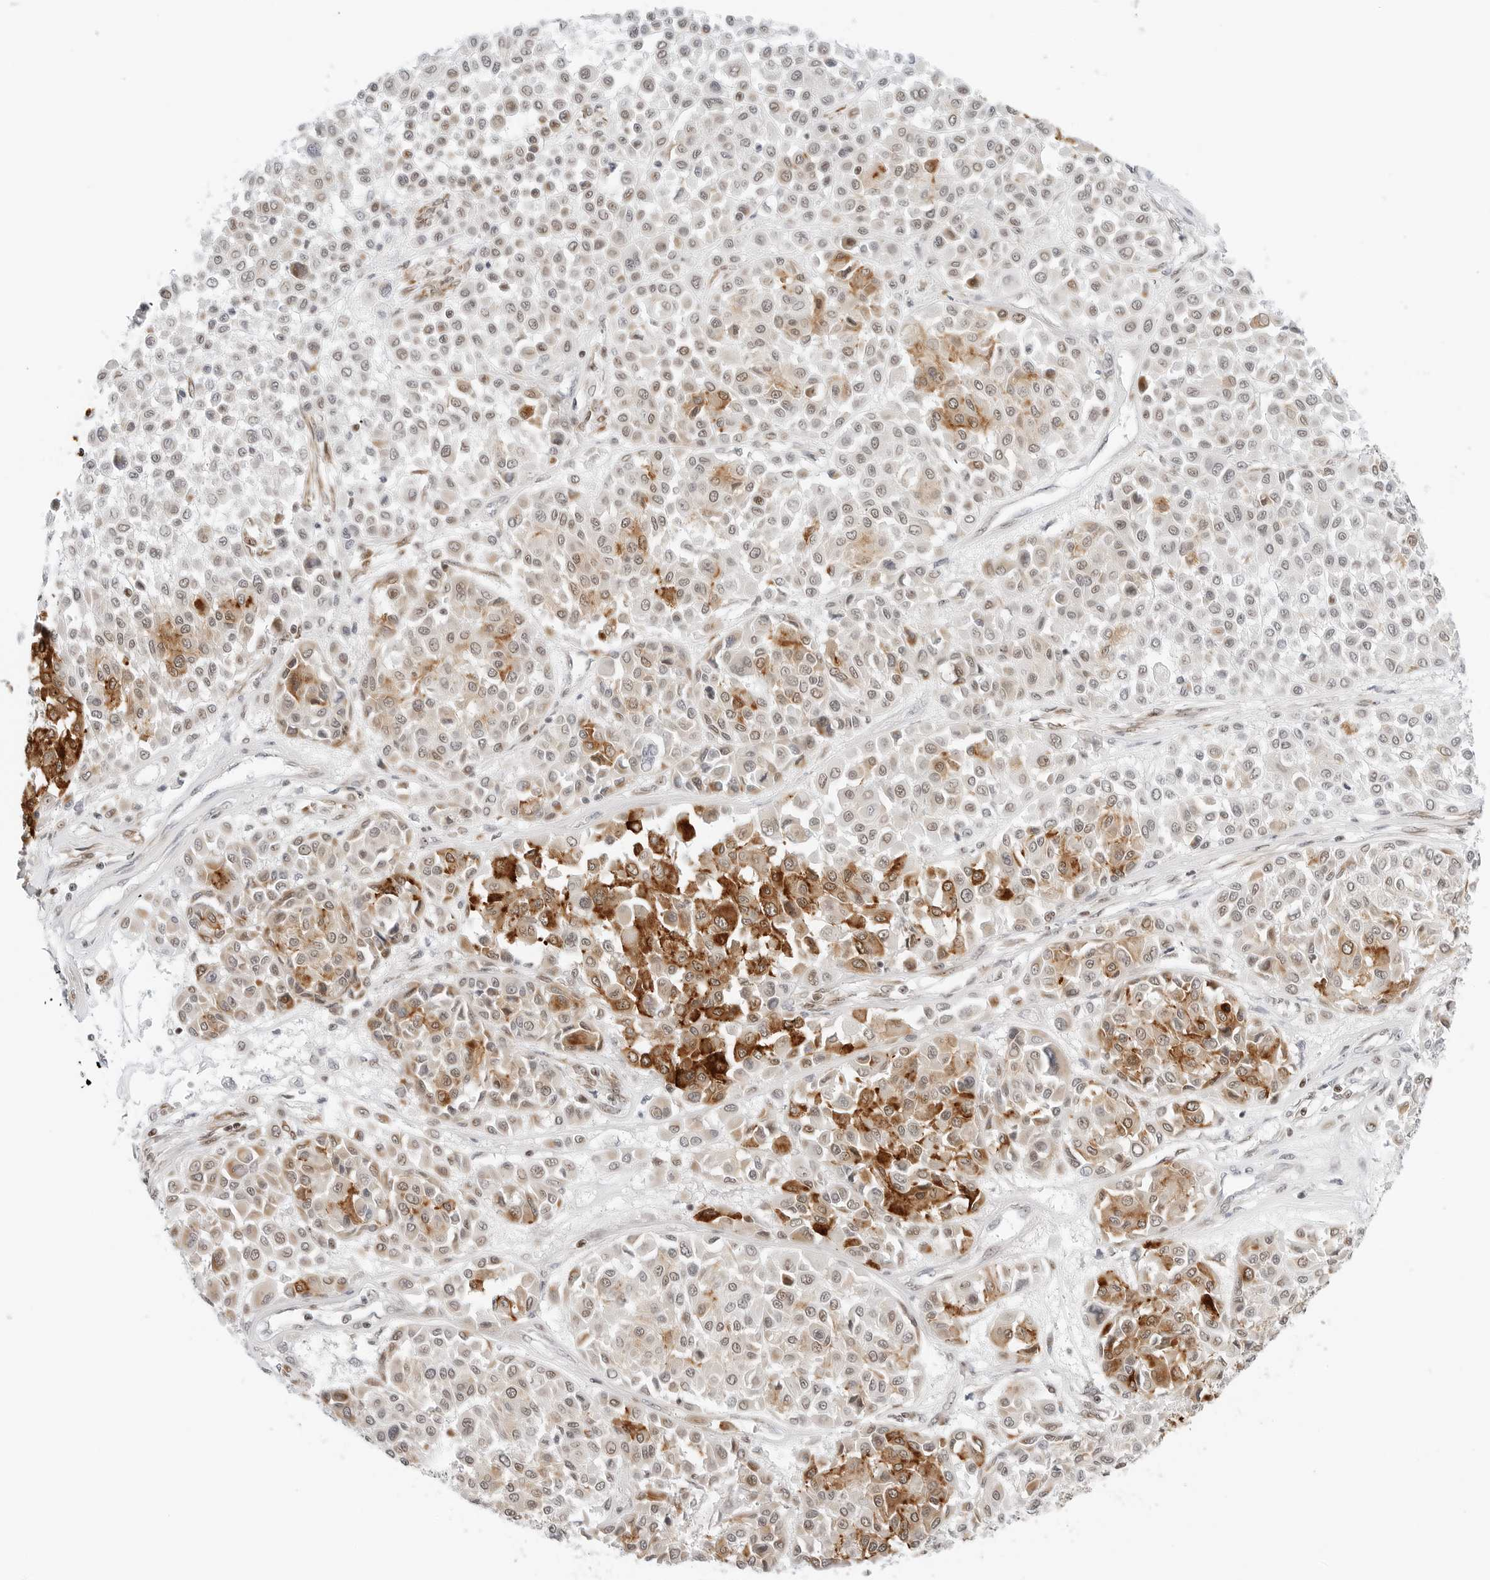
{"staining": {"intensity": "strong", "quantity": "25%-75%", "location": "cytoplasmic/membranous,nuclear"}, "tissue": "melanoma", "cell_type": "Tumor cells", "image_type": "cancer", "snomed": [{"axis": "morphology", "description": "Malignant melanoma, Metastatic site"}, {"axis": "topography", "description": "Soft tissue"}], "caption": "Protein expression analysis of human melanoma reveals strong cytoplasmic/membranous and nuclear staining in approximately 25%-75% of tumor cells.", "gene": "RIMKLA", "patient": {"sex": "male", "age": 41}}